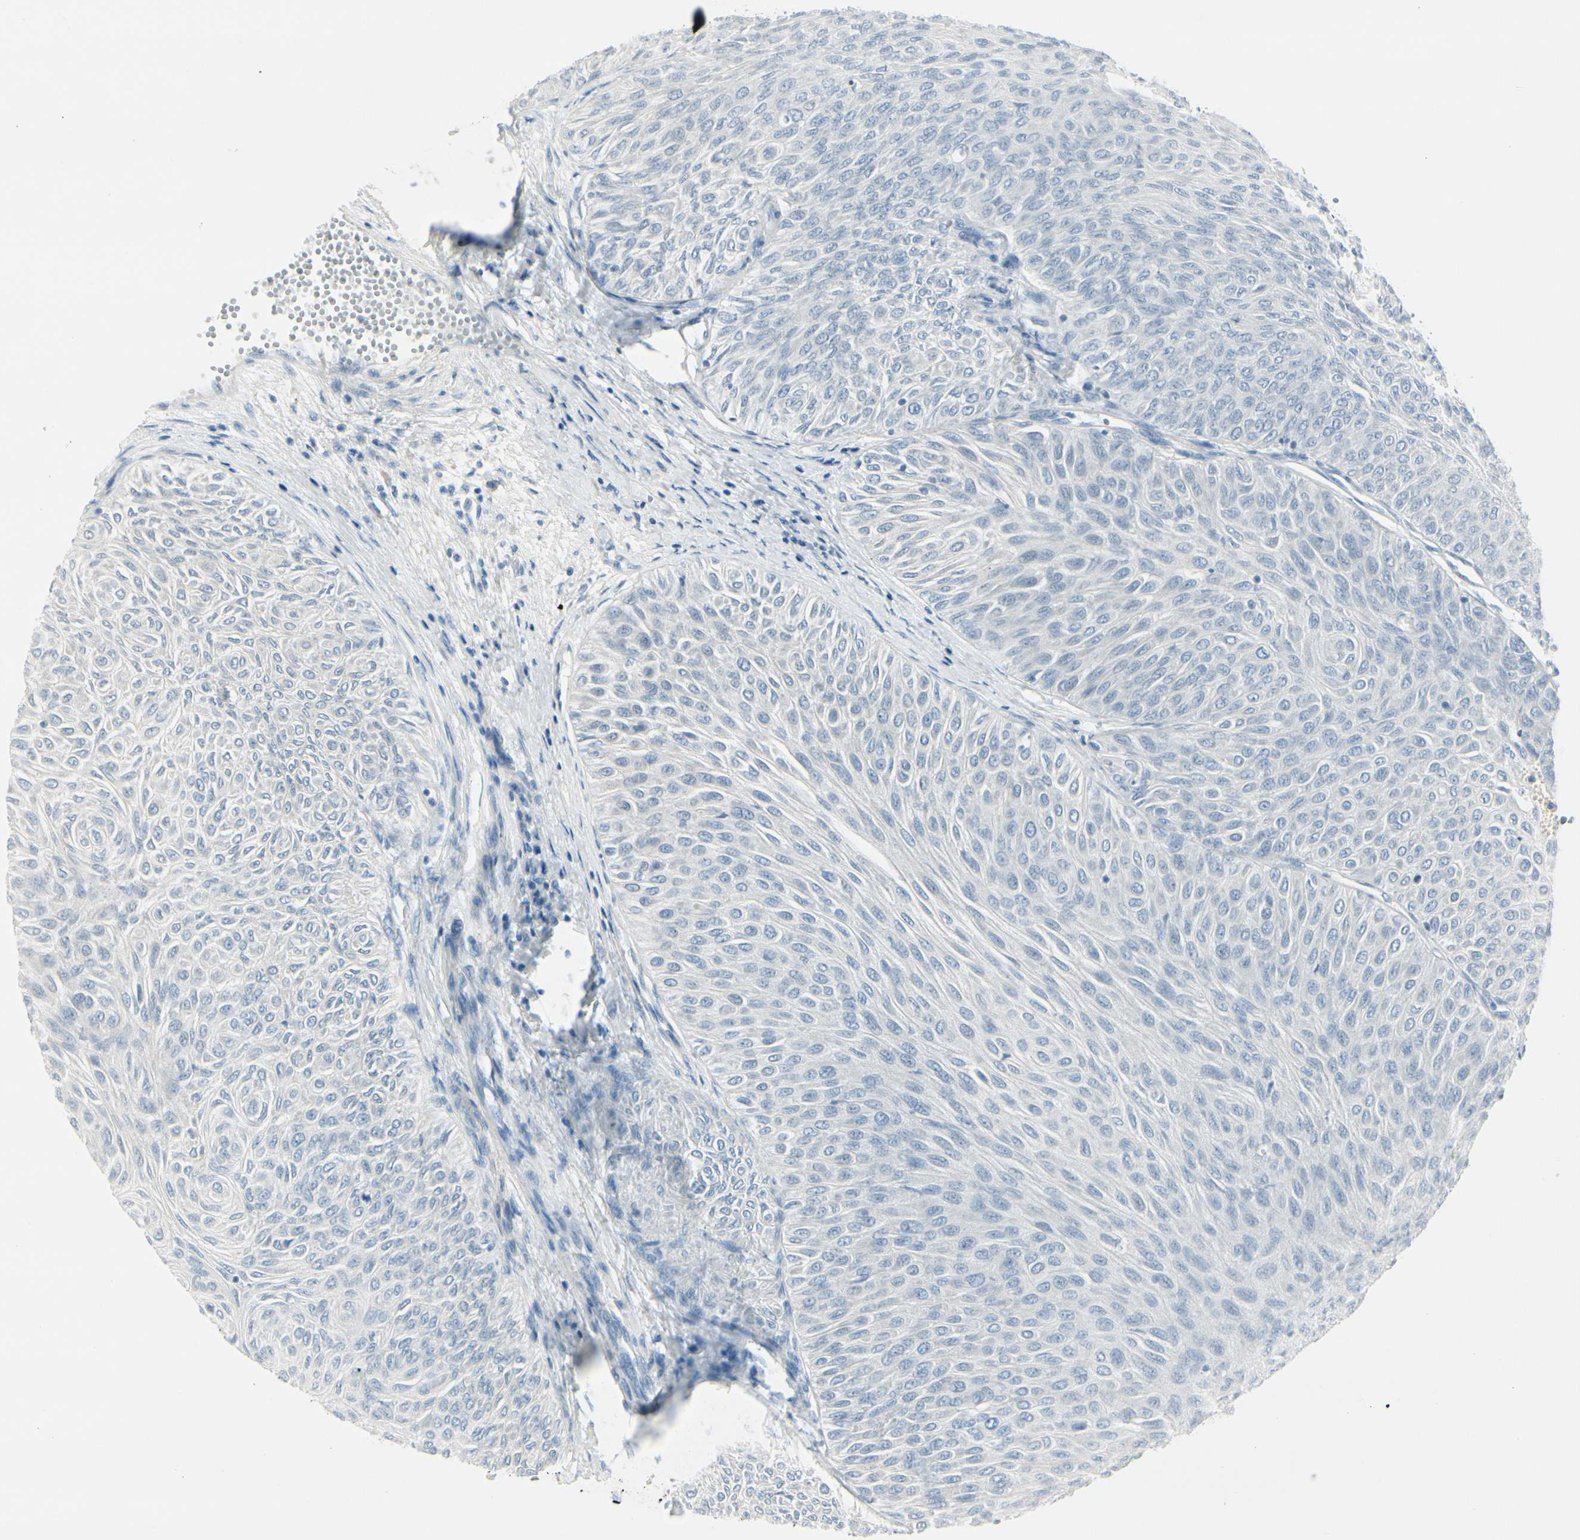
{"staining": {"intensity": "negative", "quantity": "none", "location": "none"}, "tissue": "urothelial cancer", "cell_type": "Tumor cells", "image_type": "cancer", "snomed": [{"axis": "morphology", "description": "Urothelial carcinoma, Low grade"}, {"axis": "topography", "description": "Urinary bladder"}], "caption": "Tumor cells are negative for brown protein staining in urothelial cancer.", "gene": "CDHR5", "patient": {"sex": "male", "age": 78}}